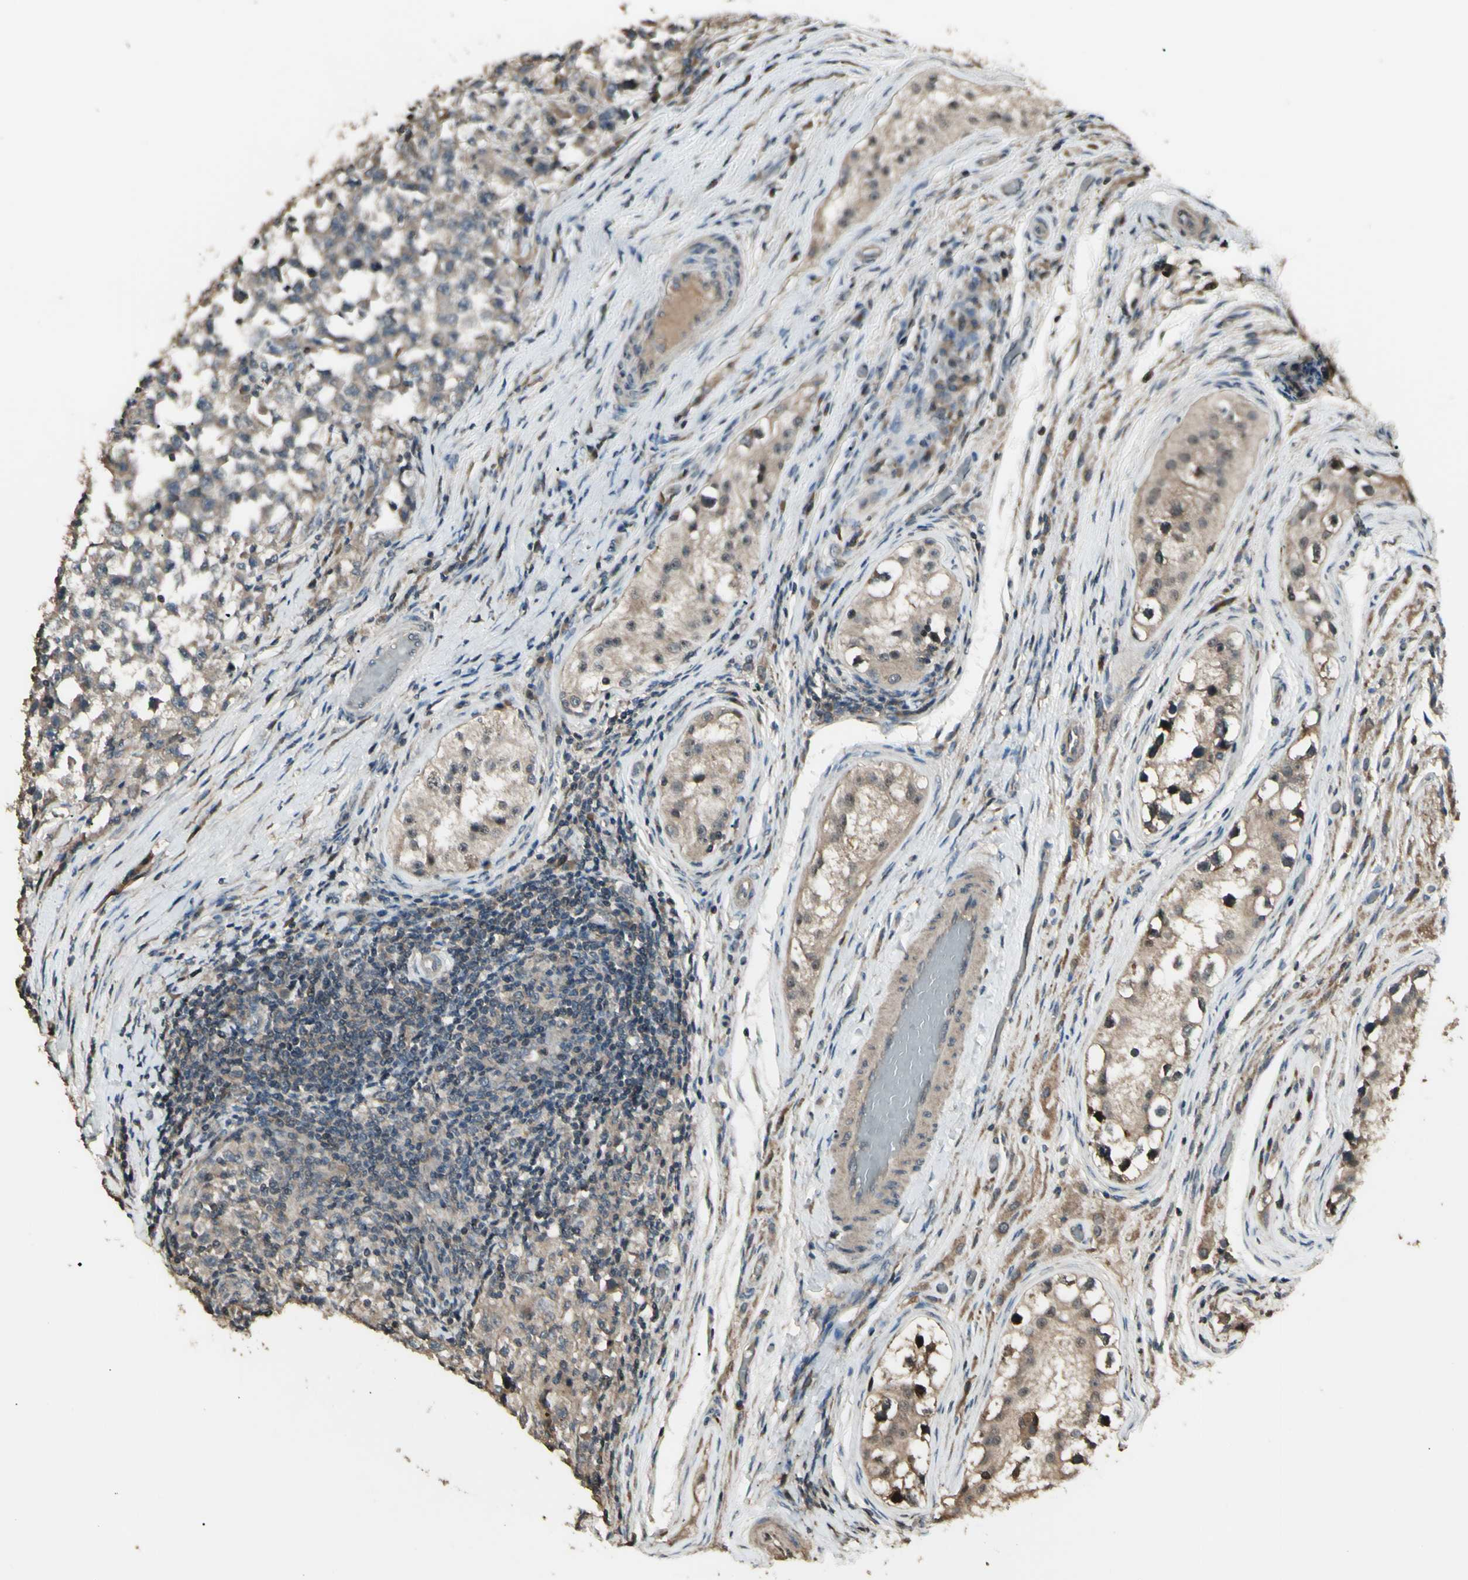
{"staining": {"intensity": "weak", "quantity": ">75%", "location": "cytoplasmic/membranous"}, "tissue": "testis cancer", "cell_type": "Tumor cells", "image_type": "cancer", "snomed": [{"axis": "morphology", "description": "Carcinoma, Embryonal, NOS"}, {"axis": "topography", "description": "Testis"}], "caption": "Testis cancer (embryonal carcinoma) tissue displays weak cytoplasmic/membranous expression in about >75% of tumor cells, visualized by immunohistochemistry. (Brightfield microscopy of DAB IHC at high magnification).", "gene": "GNAS", "patient": {"sex": "male", "age": 21}}